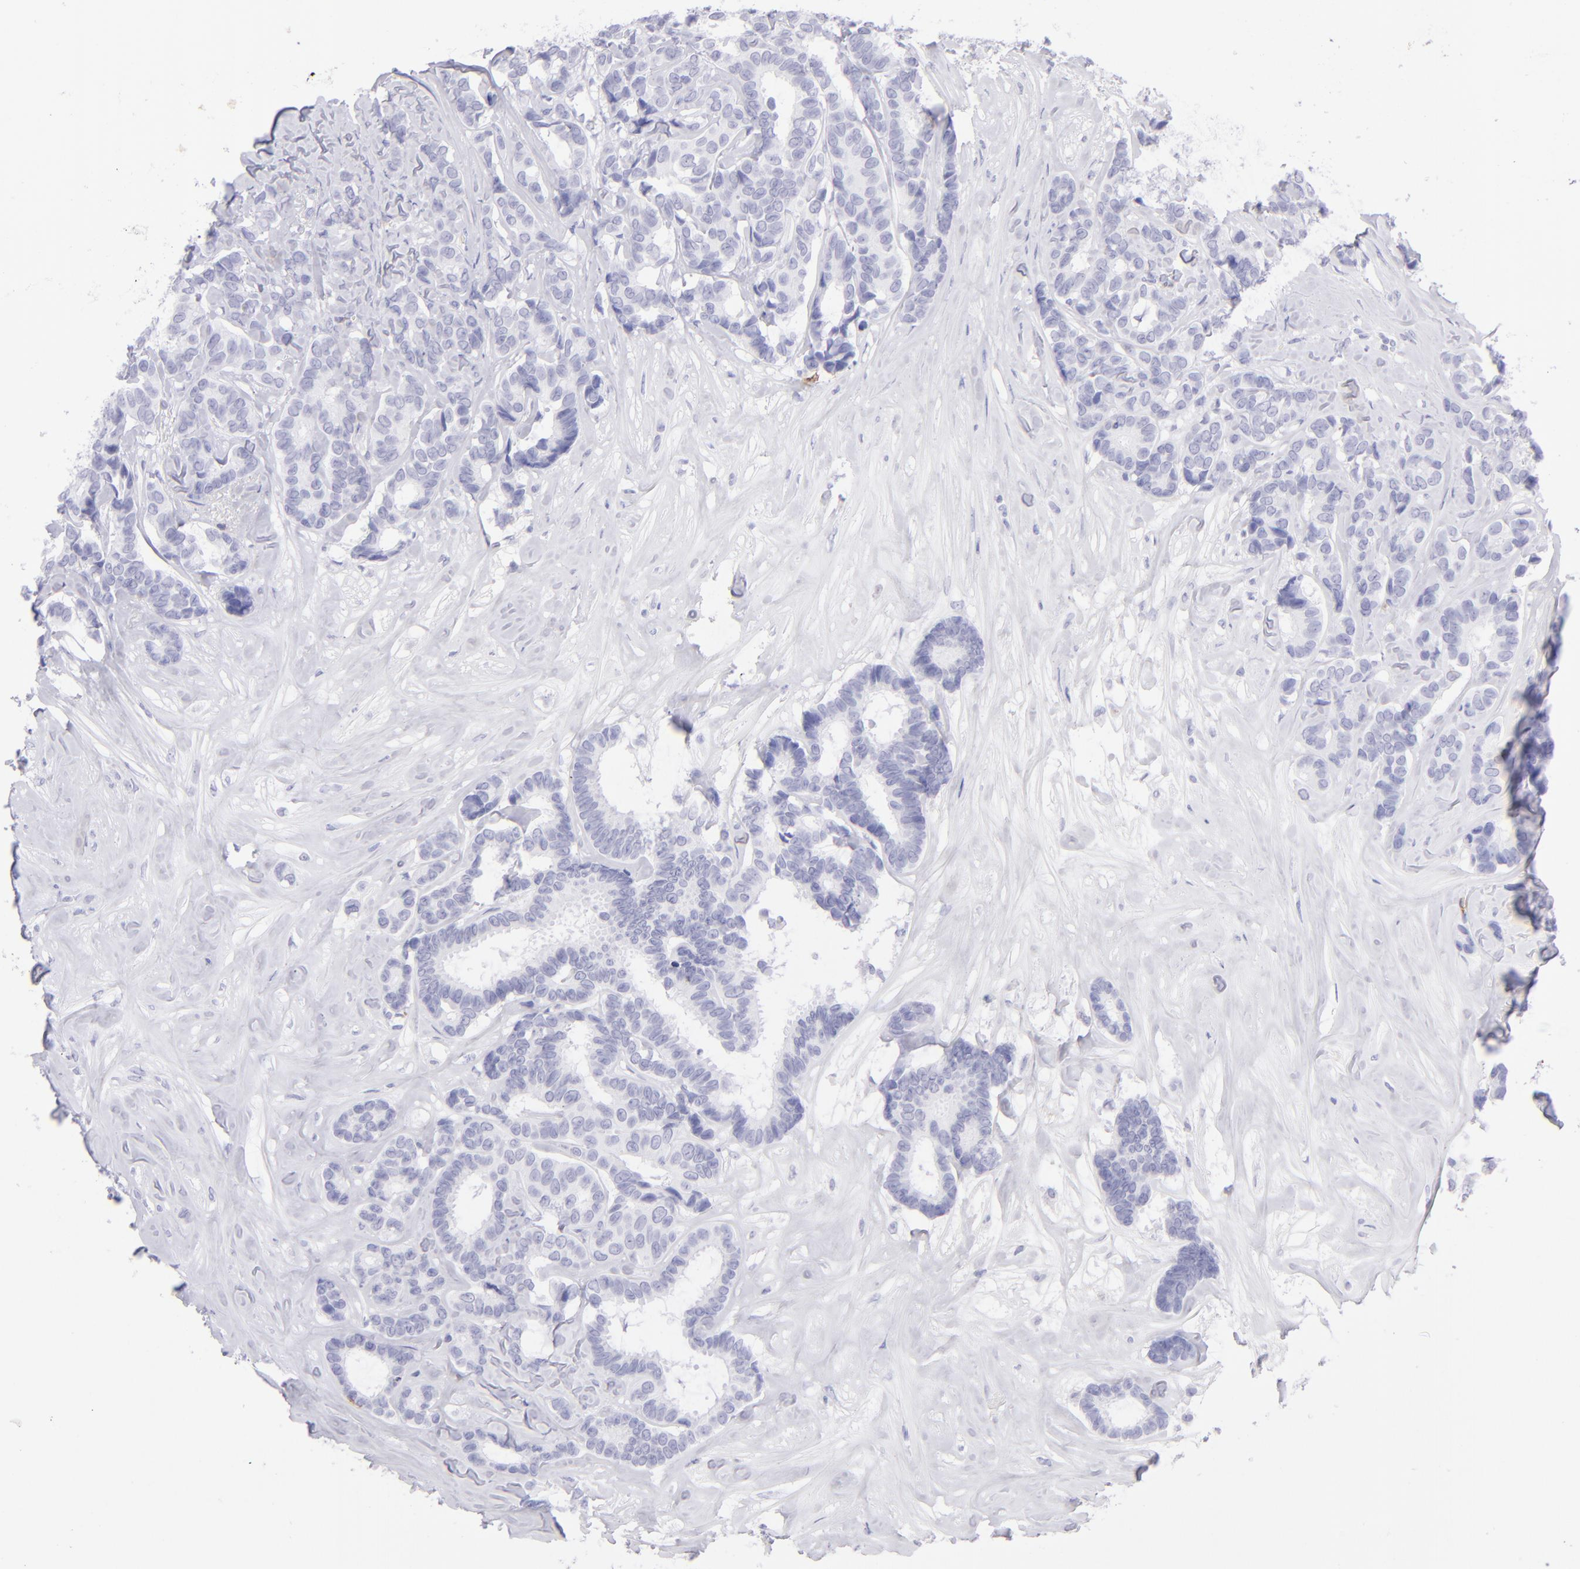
{"staining": {"intensity": "negative", "quantity": "none", "location": "none"}, "tissue": "breast cancer", "cell_type": "Tumor cells", "image_type": "cancer", "snomed": [{"axis": "morphology", "description": "Duct carcinoma"}, {"axis": "topography", "description": "Breast"}], "caption": "Immunohistochemical staining of human breast invasive ductal carcinoma reveals no significant expression in tumor cells. The staining is performed using DAB brown chromogen with nuclei counter-stained in using hematoxylin.", "gene": "CD69", "patient": {"sex": "female", "age": 87}}